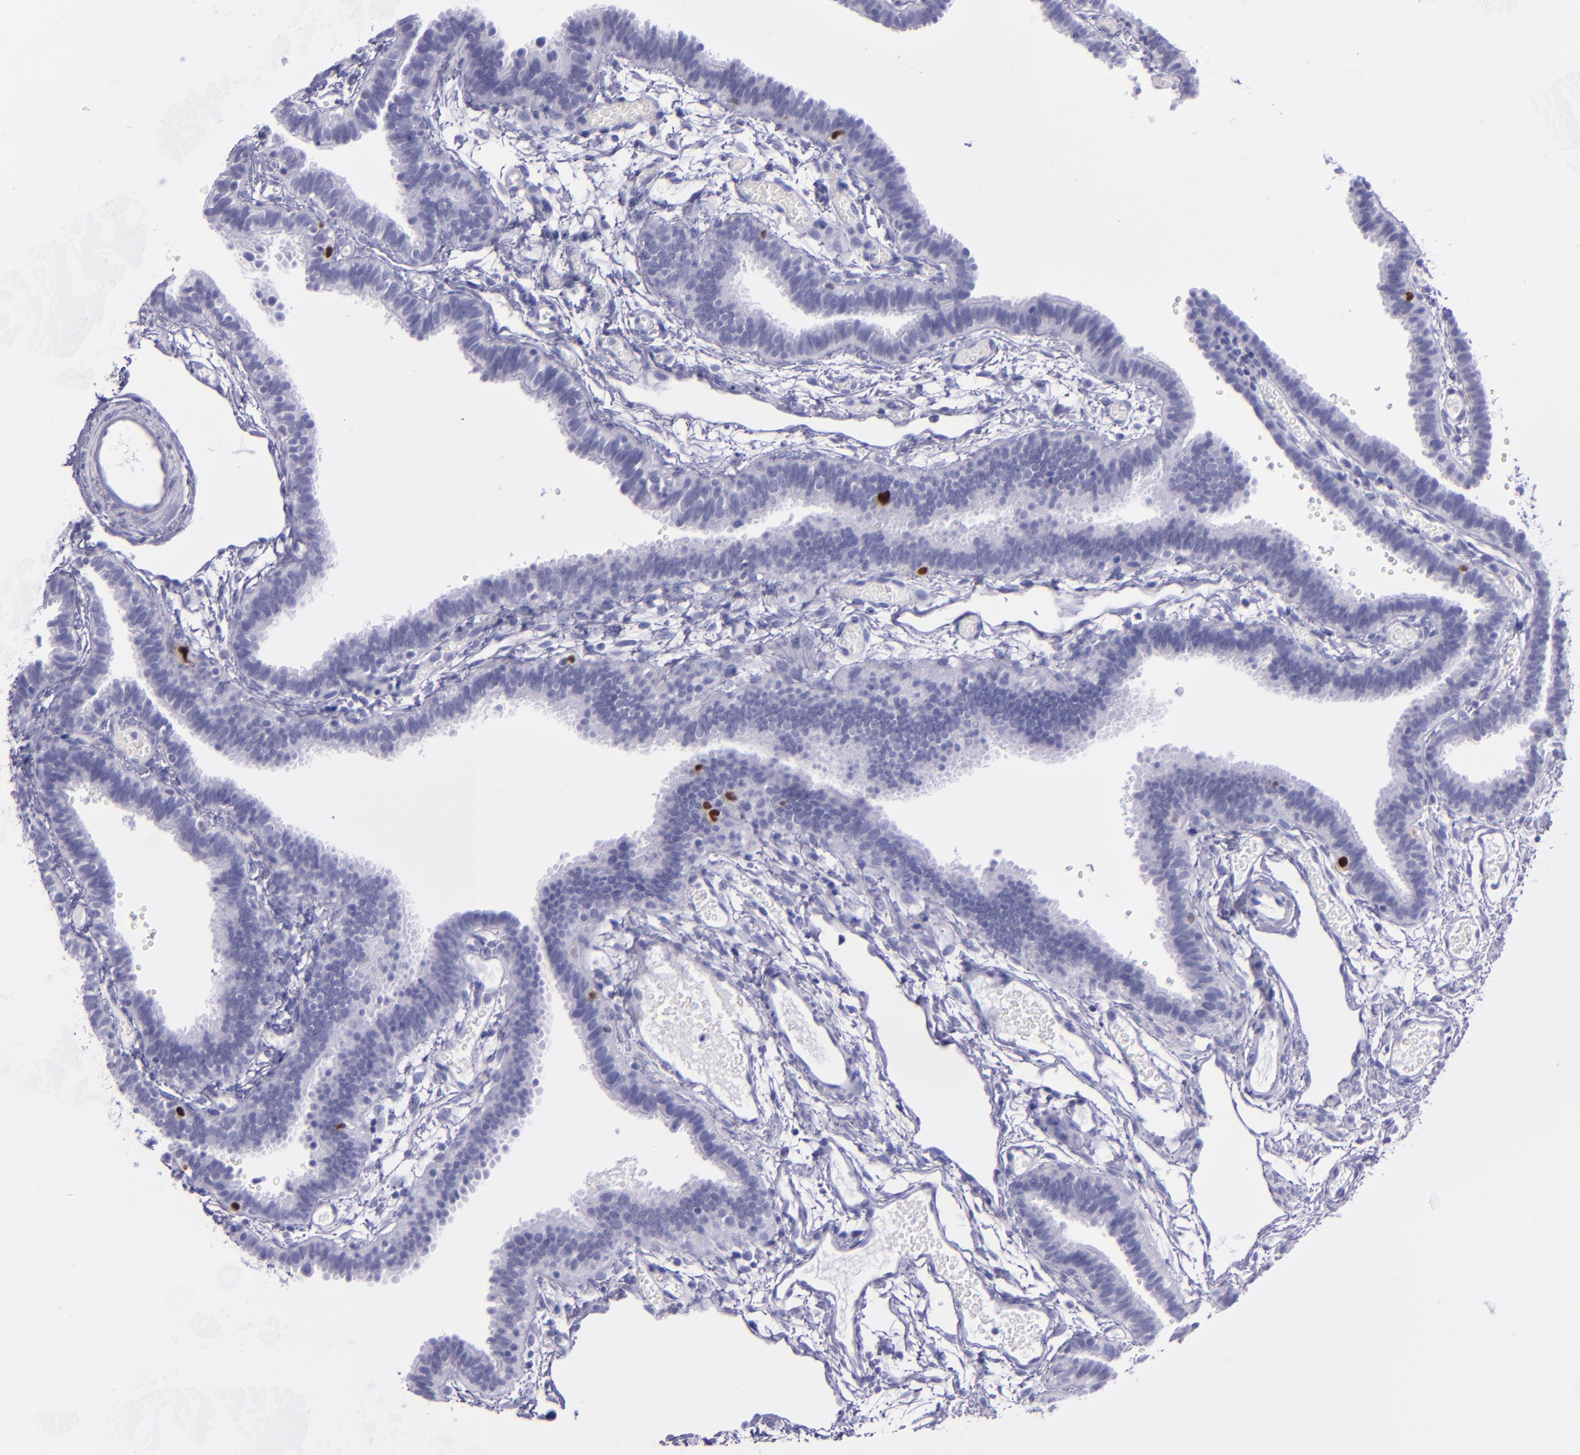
{"staining": {"intensity": "strong", "quantity": "<25%", "location": "nuclear"}, "tissue": "fallopian tube", "cell_type": "Glandular cells", "image_type": "normal", "snomed": [{"axis": "morphology", "description": "Normal tissue, NOS"}, {"axis": "topography", "description": "Fallopian tube"}], "caption": "IHC of benign fallopian tube reveals medium levels of strong nuclear staining in approximately <25% of glandular cells.", "gene": "TOP2A", "patient": {"sex": "female", "age": 29}}